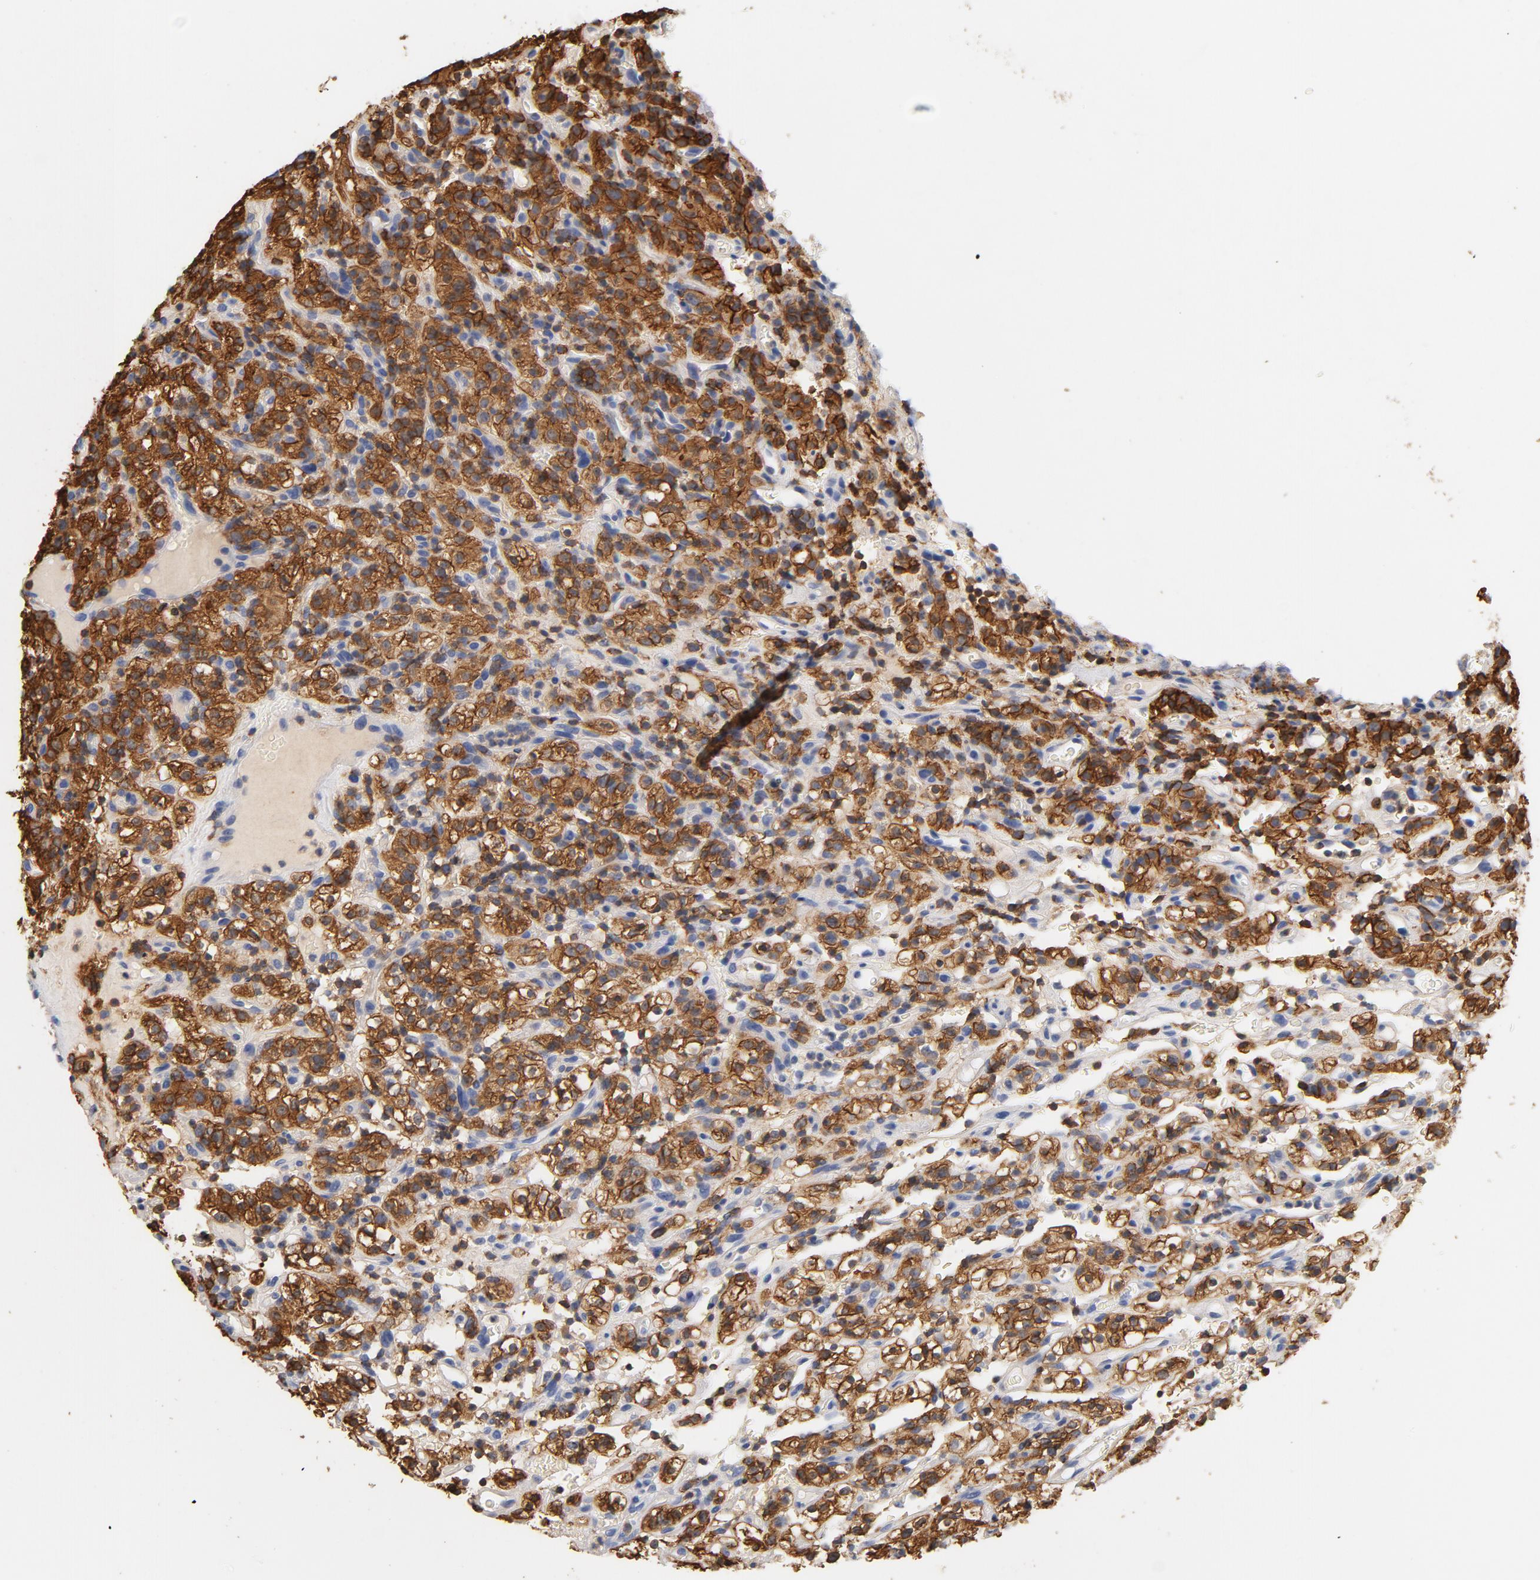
{"staining": {"intensity": "strong", "quantity": ">75%", "location": "cytoplasmic/membranous"}, "tissue": "renal cancer", "cell_type": "Tumor cells", "image_type": "cancer", "snomed": [{"axis": "morphology", "description": "Normal tissue, NOS"}, {"axis": "morphology", "description": "Adenocarcinoma, NOS"}, {"axis": "topography", "description": "Kidney"}], "caption": "Approximately >75% of tumor cells in human adenocarcinoma (renal) show strong cytoplasmic/membranous protein positivity as visualized by brown immunohistochemical staining.", "gene": "EZR", "patient": {"sex": "female", "age": 72}}